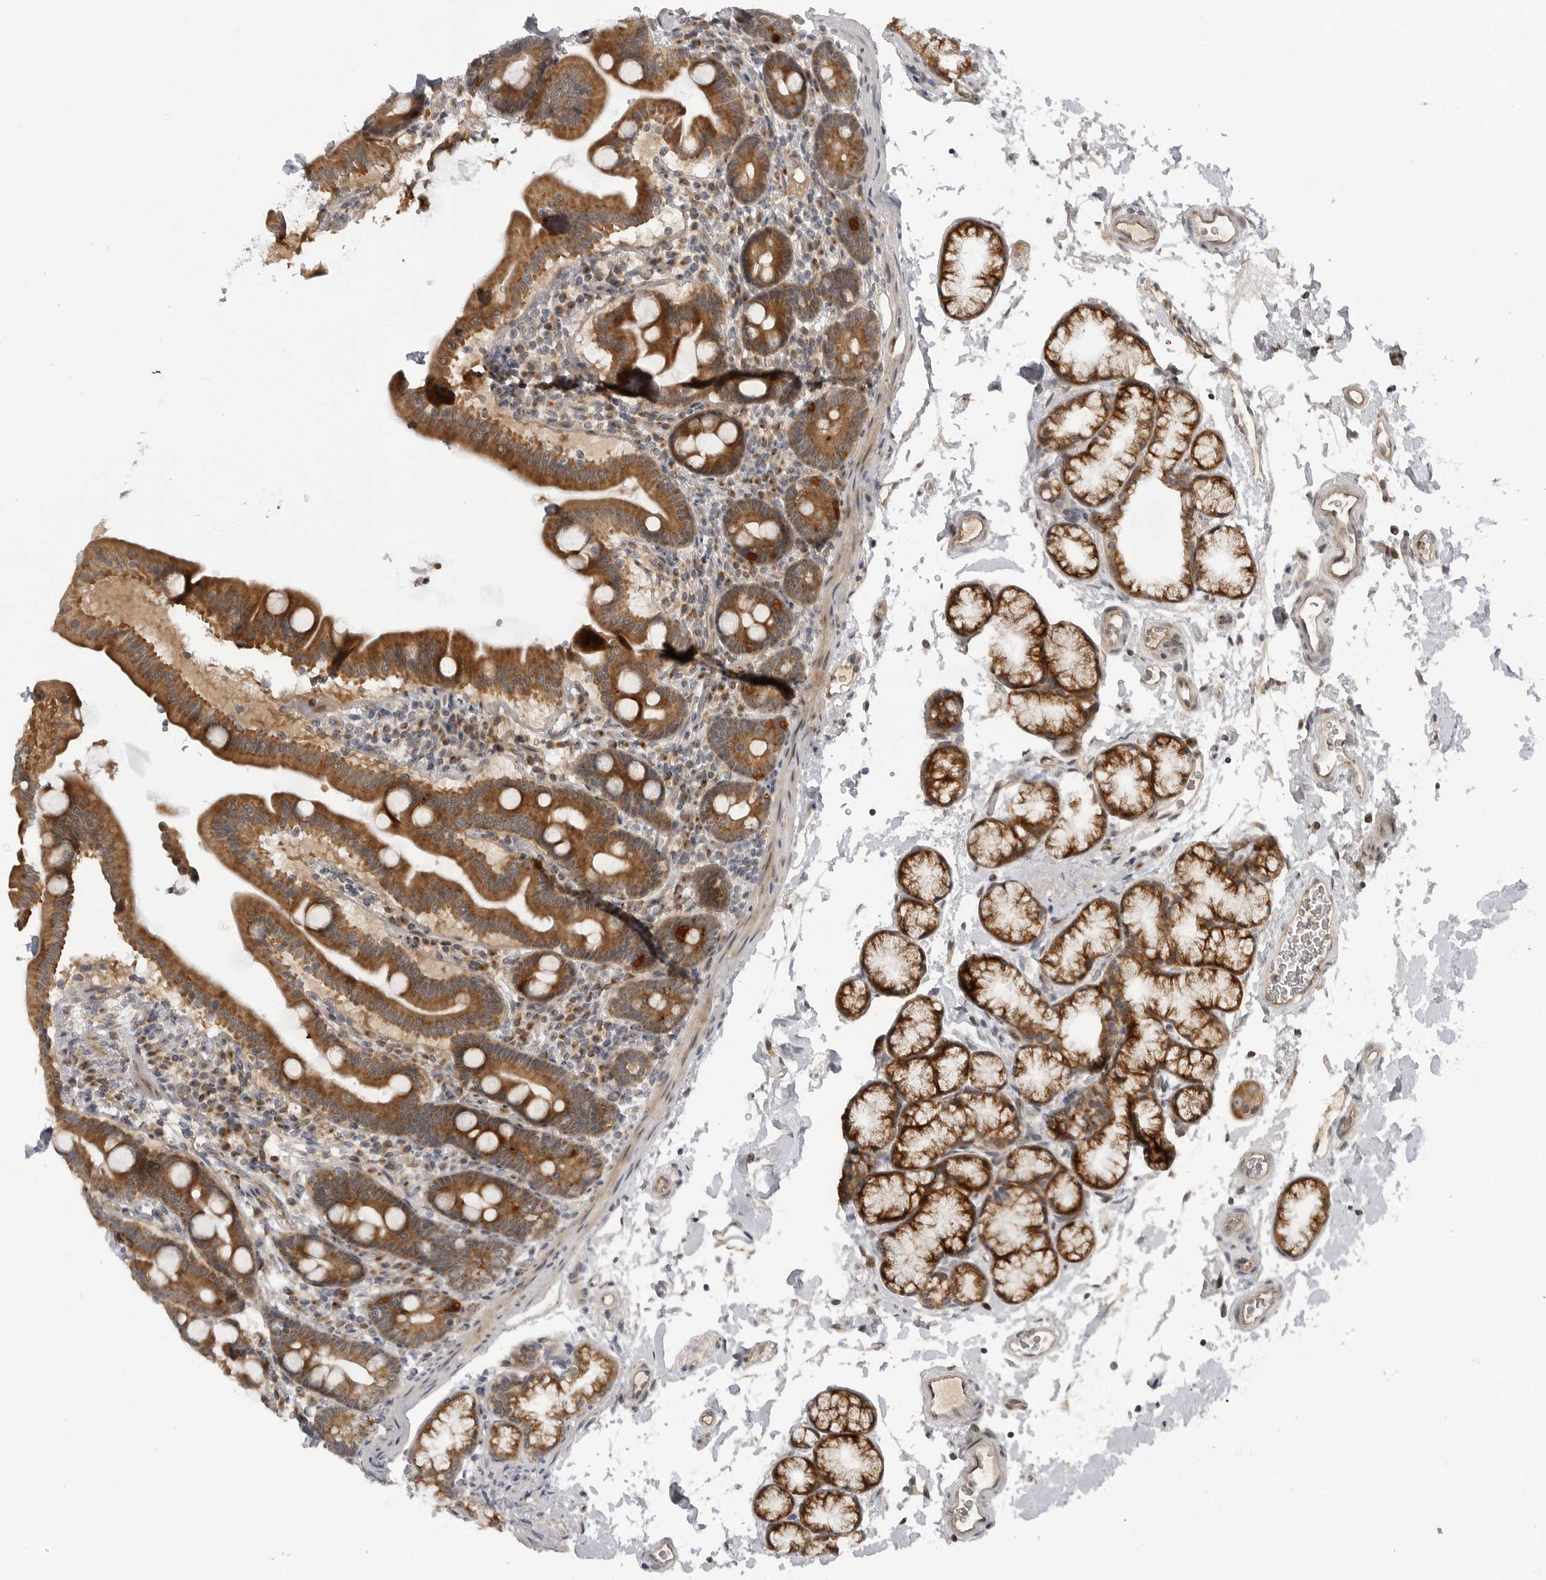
{"staining": {"intensity": "moderate", "quantity": ">75%", "location": "cytoplasmic/membranous"}, "tissue": "duodenum", "cell_type": "Glandular cells", "image_type": "normal", "snomed": [{"axis": "morphology", "description": "Normal tissue, NOS"}, {"axis": "topography", "description": "Duodenum"}], "caption": "Immunohistochemistry image of unremarkable duodenum: human duodenum stained using IHC demonstrates medium levels of moderate protein expression localized specifically in the cytoplasmic/membranous of glandular cells, appearing as a cytoplasmic/membranous brown color.", "gene": "LRRC45", "patient": {"sex": "male", "age": 54}}